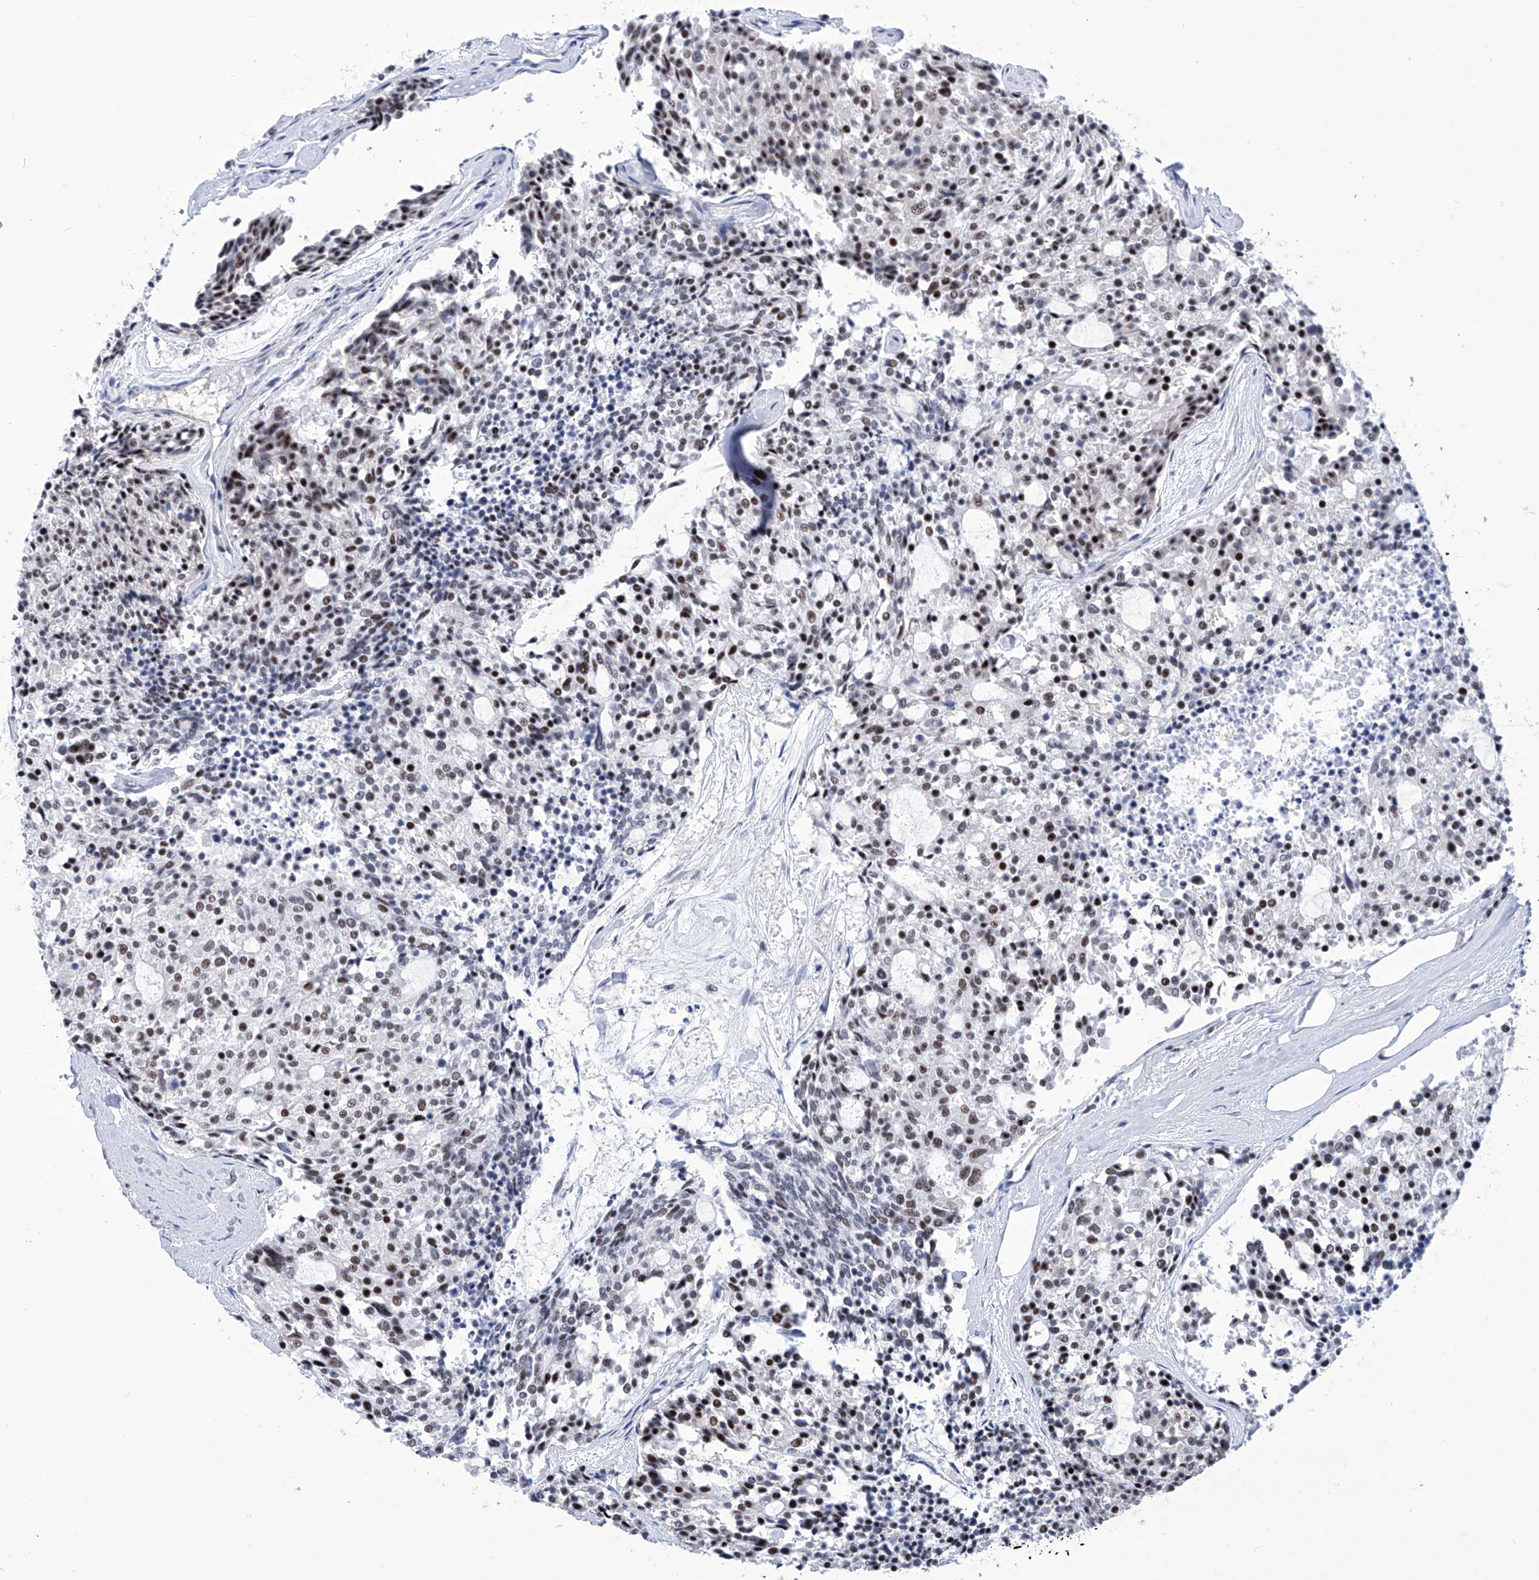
{"staining": {"intensity": "moderate", "quantity": "25%-75%", "location": "nuclear"}, "tissue": "carcinoid", "cell_type": "Tumor cells", "image_type": "cancer", "snomed": [{"axis": "morphology", "description": "Carcinoid, malignant, NOS"}, {"axis": "topography", "description": "Pancreas"}], "caption": "Immunohistochemical staining of carcinoid shows medium levels of moderate nuclear protein expression in approximately 25%-75% of tumor cells.", "gene": "SART1", "patient": {"sex": "female", "age": 54}}